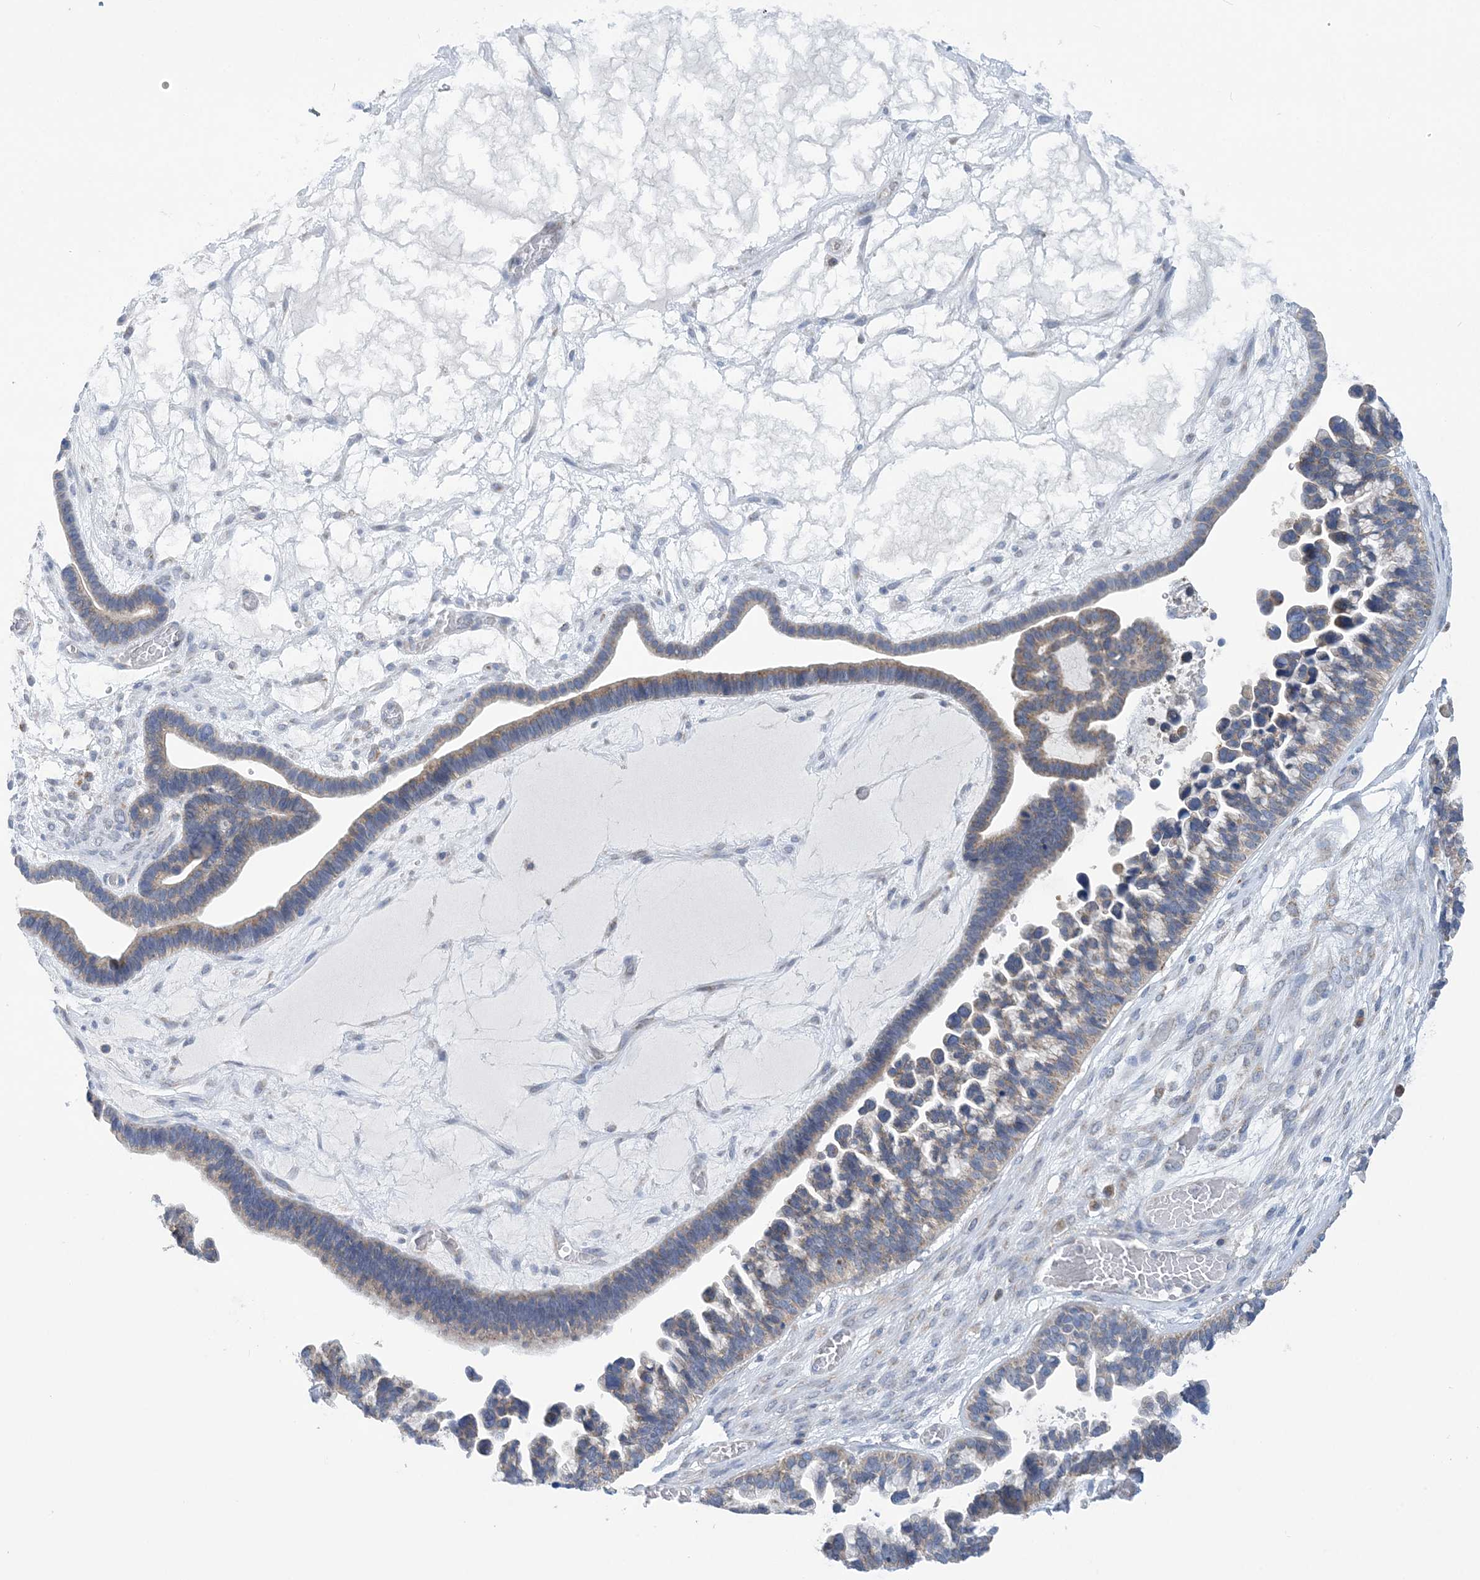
{"staining": {"intensity": "weak", "quantity": "25%-75%", "location": "cytoplasmic/membranous"}, "tissue": "ovarian cancer", "cell_type": "Tumor cells", "image_type": "cancer", "snomed": [{"axis": "morphology", "description": "Cystadenocarcinoma, serous, NOS"}, {"axis": "topography", "description": "Ovary"}], "caption": "Protein expression analysis of ovarian serous cystadenocarcinoma demonstrates weak cytoplasmic/membranous staining in about 25%-75% of tumor cells.", "gene": "COPE", "patient": {"sex": "female", "age": 56}}